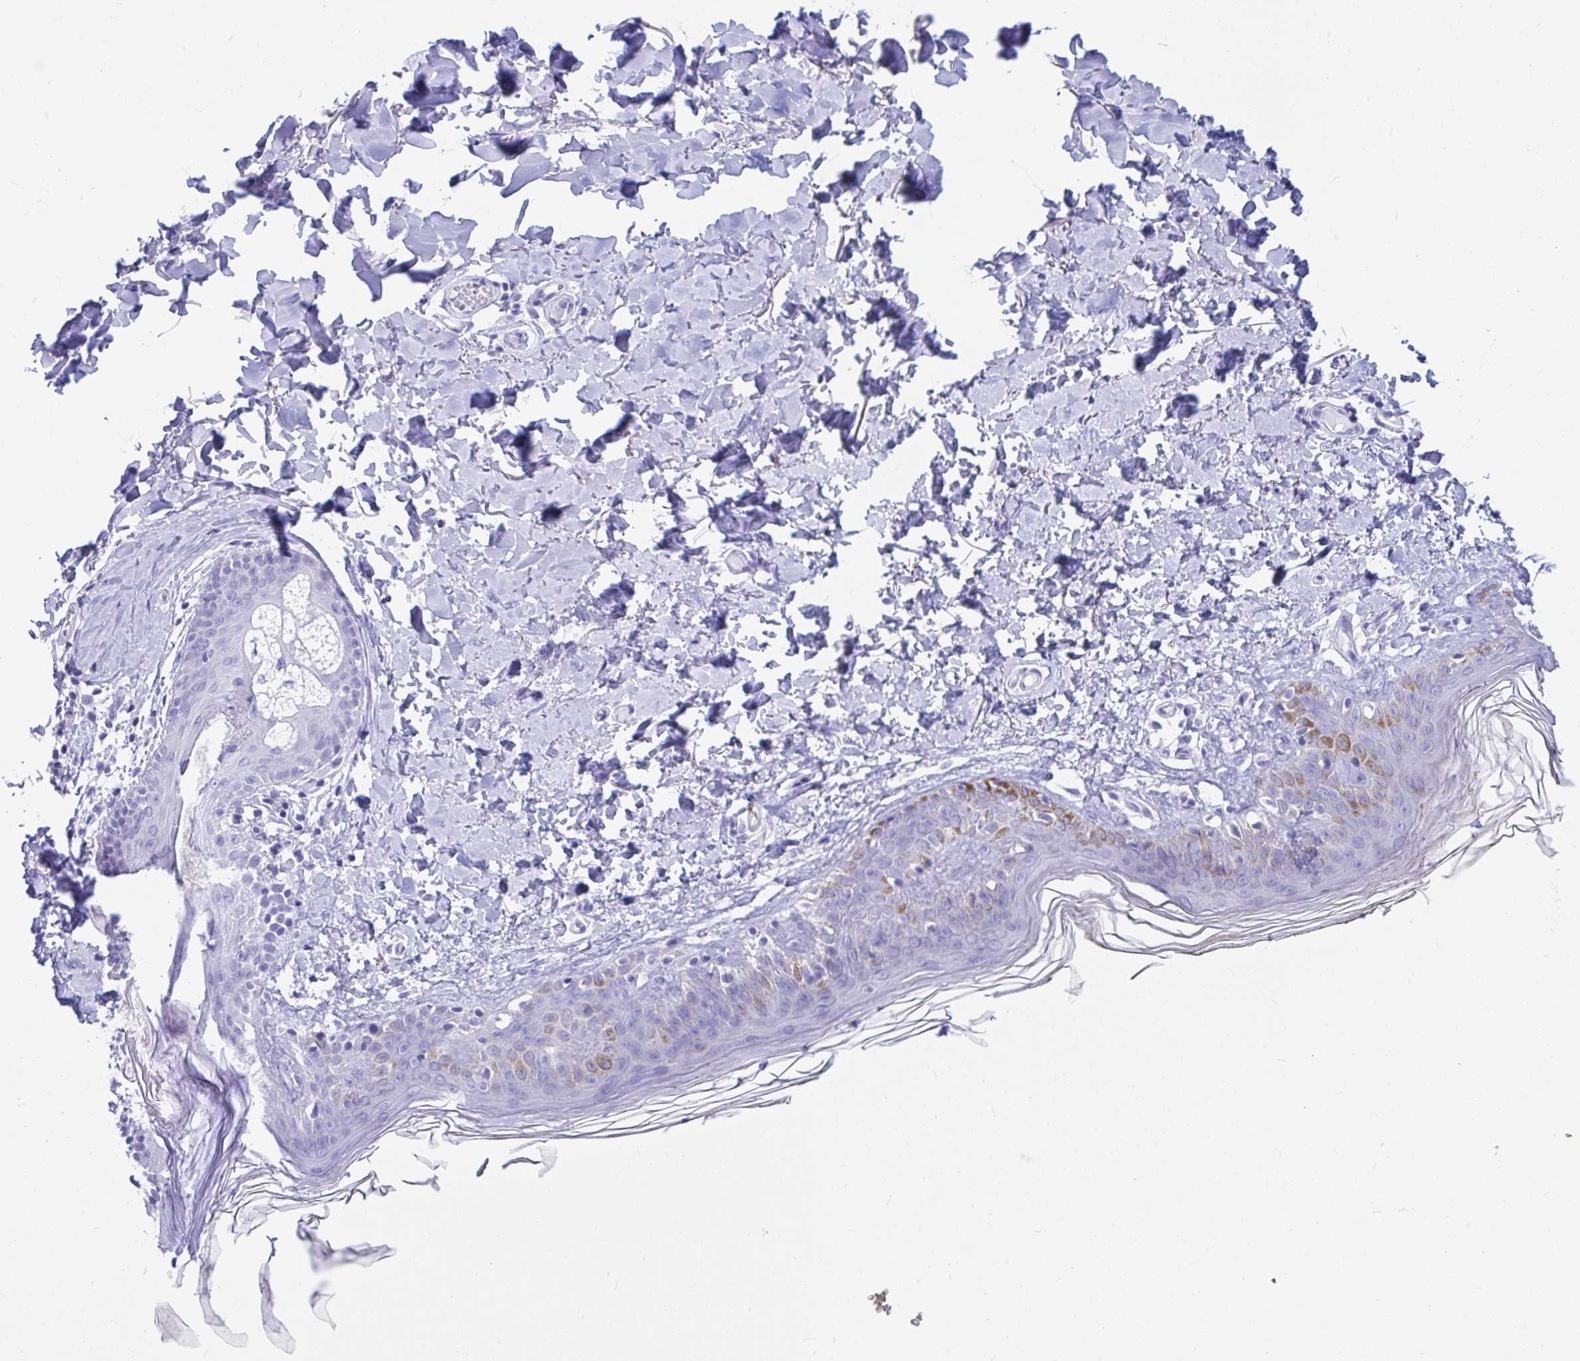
{"staining": {"intensity": "negative", "quantity": "none", "location": "none"}, "tissue": "skin", "cell_type": "Fibroblasts", "image_type": "normal", "snomed": [{"axis": "morphology", "description": "Normal tissue, NOS"}, {"axis": "topography", "description": "Skin"}, {"axis": "topography", "description": "Peripheral nerve tissue"}], "caption": "A histopathology image of human skin is negative for staining in fibroblasts. The staining was performed using DAB to visualize the protein expression in brown, while the nuclei were stained in blue with hematoxylin (Magnification: 20x).", "gene": "SHISA8", "patient": {"sex": "female", "age": 45}}